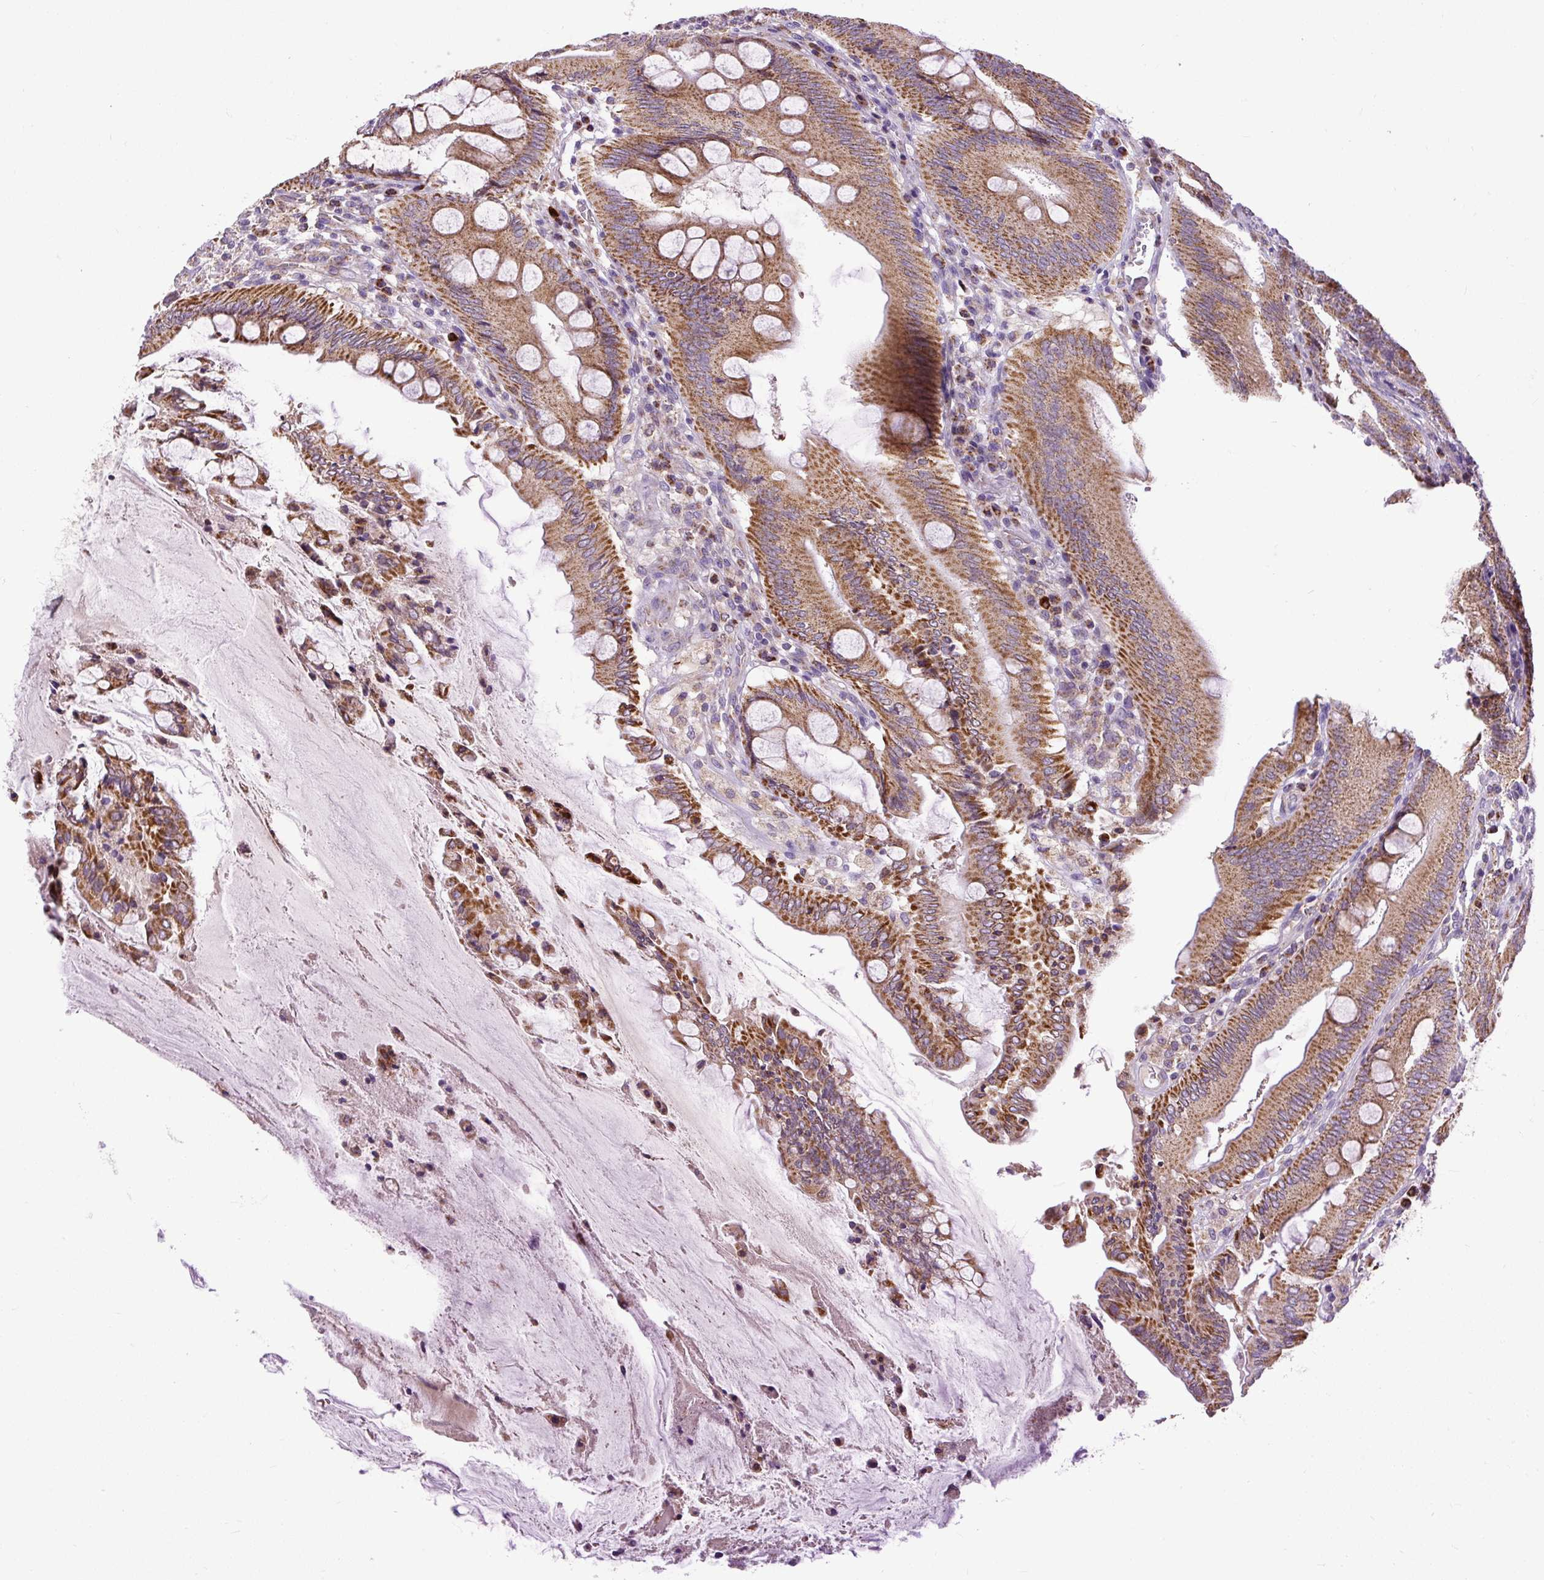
{"staining": {"intensity": "moderate", "quantity": ">75%", "location": "cytoplasmic/membranous"}, "tissue": "colorectal cancer", "cell_type": "Tumor cells", "image_type": "cancer", "snomed": [{"axis": "morphology", "description": "Adenocarcinoma, NOS"}, {"axis": "topography", "description": "Colon"}], "caption": "Protein staining of adenocarcinoma (colorectal) tissue reveals moderate cytoplasmic/membranous staining in about >75% of tumor cells.", "gene": "TM2D3", "patient": {"sex": "male", "age": 62}}